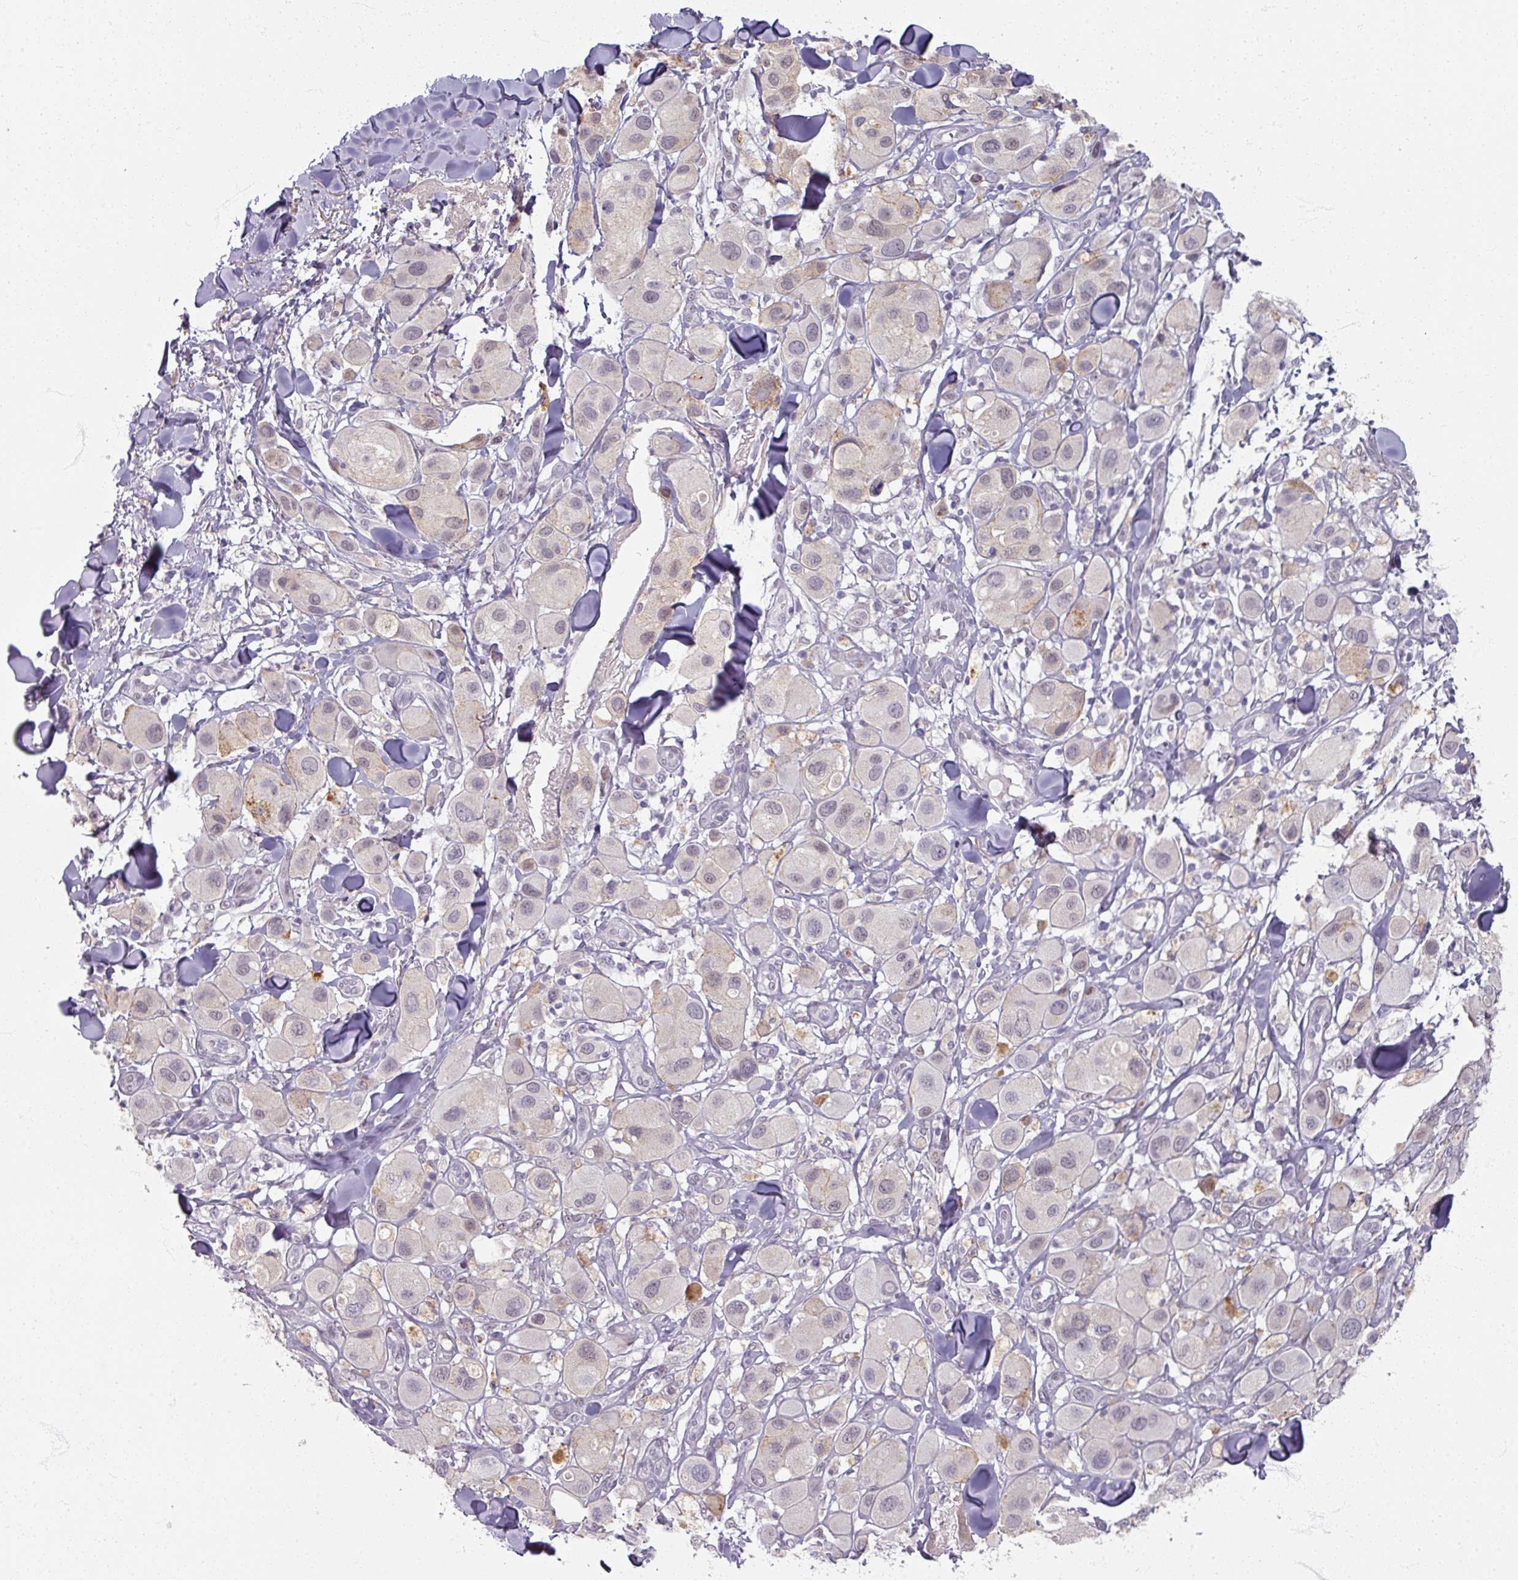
{"staining": {"intensity": "negative", "quantity": "none", "location": "none"}, "tissue": "melanoma", "cell_type": "Tumor cells", "image_type": "cancer", "snomed": [{"axis": "morphology", "description": "Malignant melanoma, Metastatic site"}, {"axis": "topography", "description": "Skin"}], "caption": "Malignant melanoma (metastatic site) was stained to show a protein in brown. There is no significant expression in tumor cells.", "gene": "SOX11", "patient": {"sex": "male", "age": 41}}